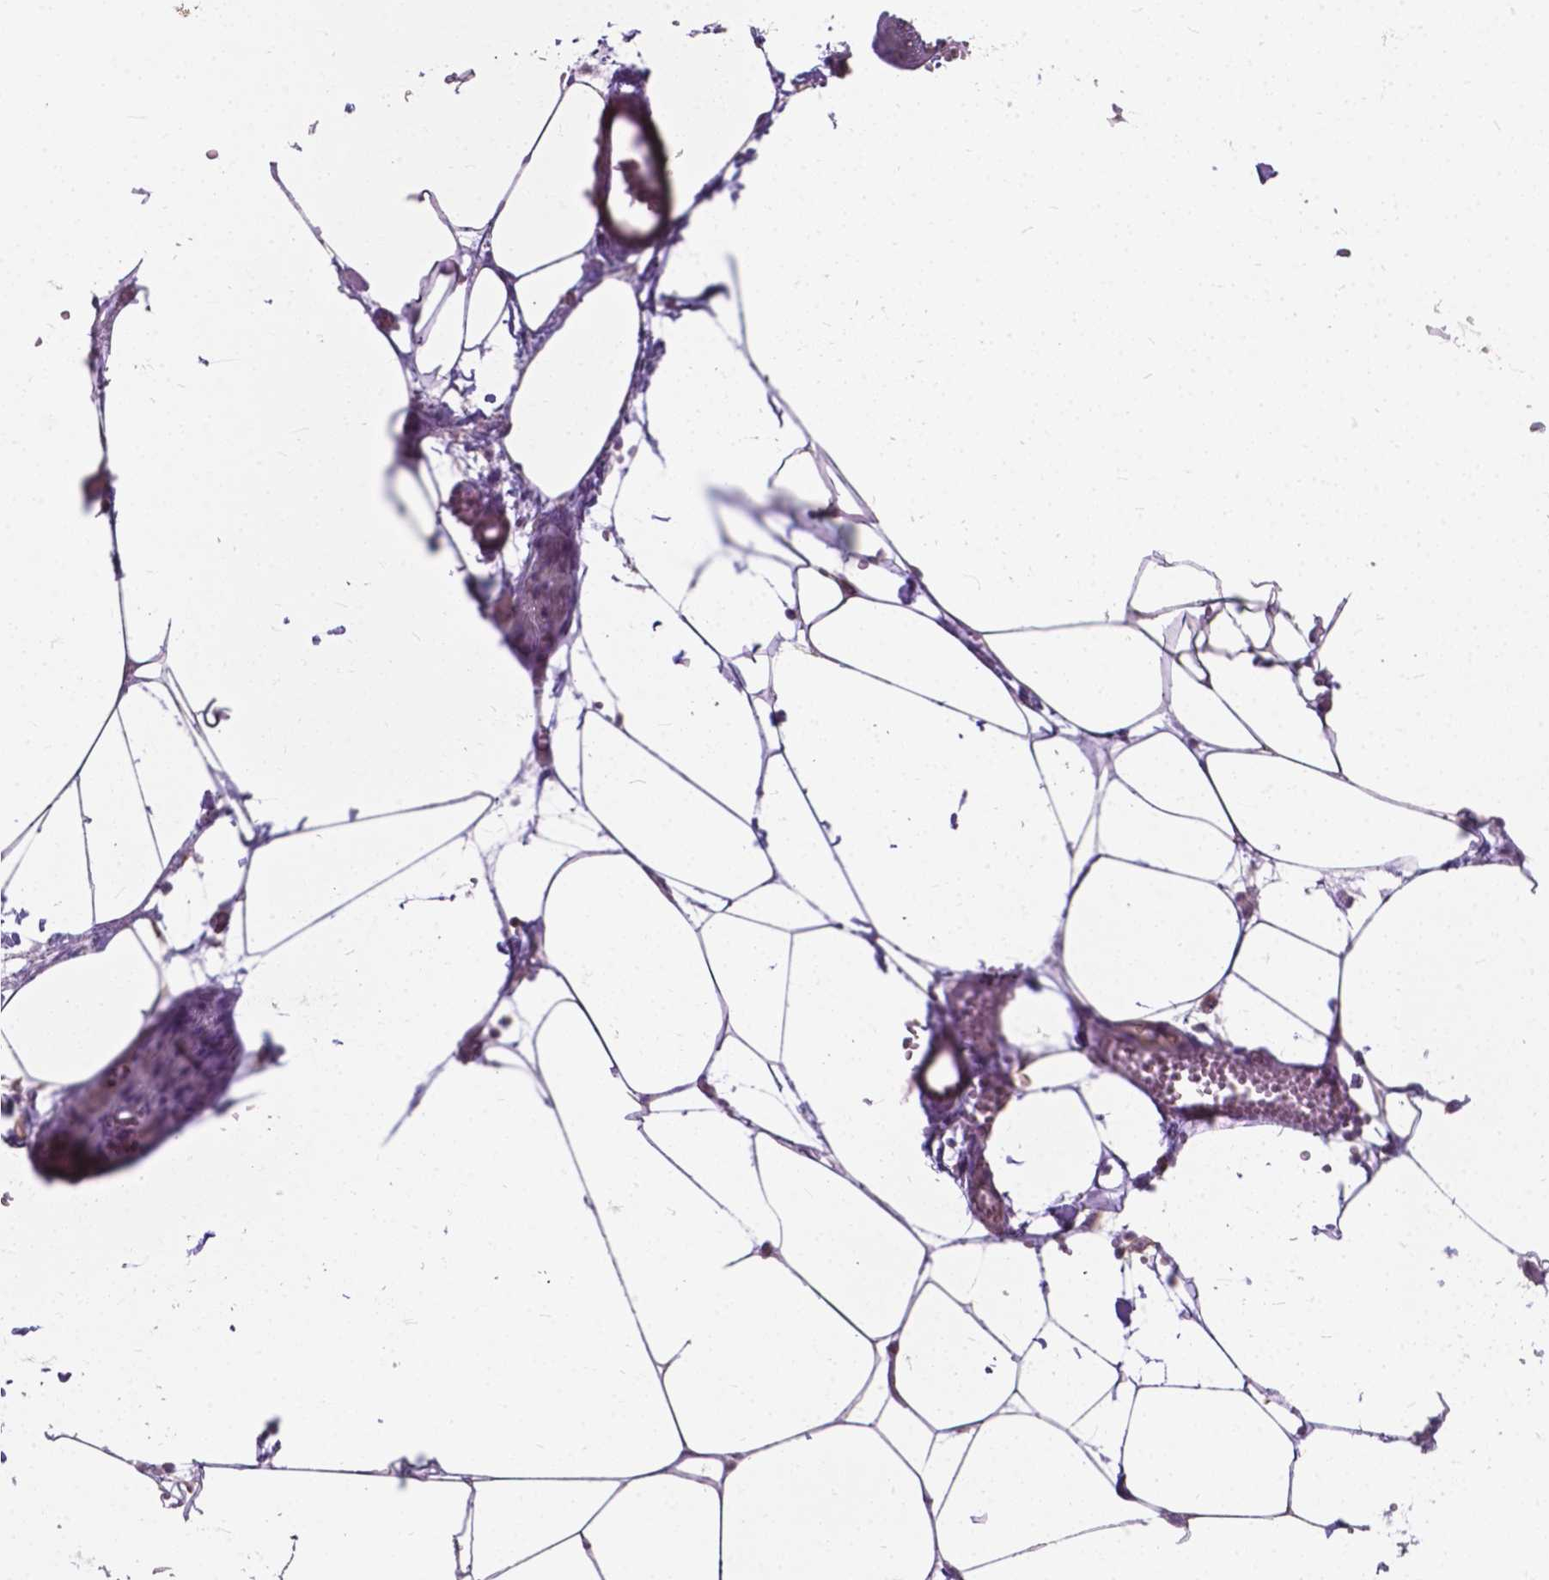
{"staining": {"intensity": "negative", "quantity": "none", "location": "none"}, "tissue": "adipose tissue", "cell_type": "Adipocytes", "image_type": "normal", "snomed": [{"axis": "morphology", "description": "Normal tissue, NOS"}, {"axis": "topography", "description": "Adipose tissue"}, {"axis": "topography", "description": "Pancreas"}, {"axis": "topography", "description": "Peripheral nerve tissue"}], "caption": "Immunohistochemistry photomicrograph of benign adipose tissue: human adipose tissue stained with DAB (3,3'-diaminobenzidine) reveals no significant protein expression in adipocytes. (IHC, brightfield microscopy, high magnification).", "gene": "AMOT", "patient": {"sex": "female", "age": 58}}